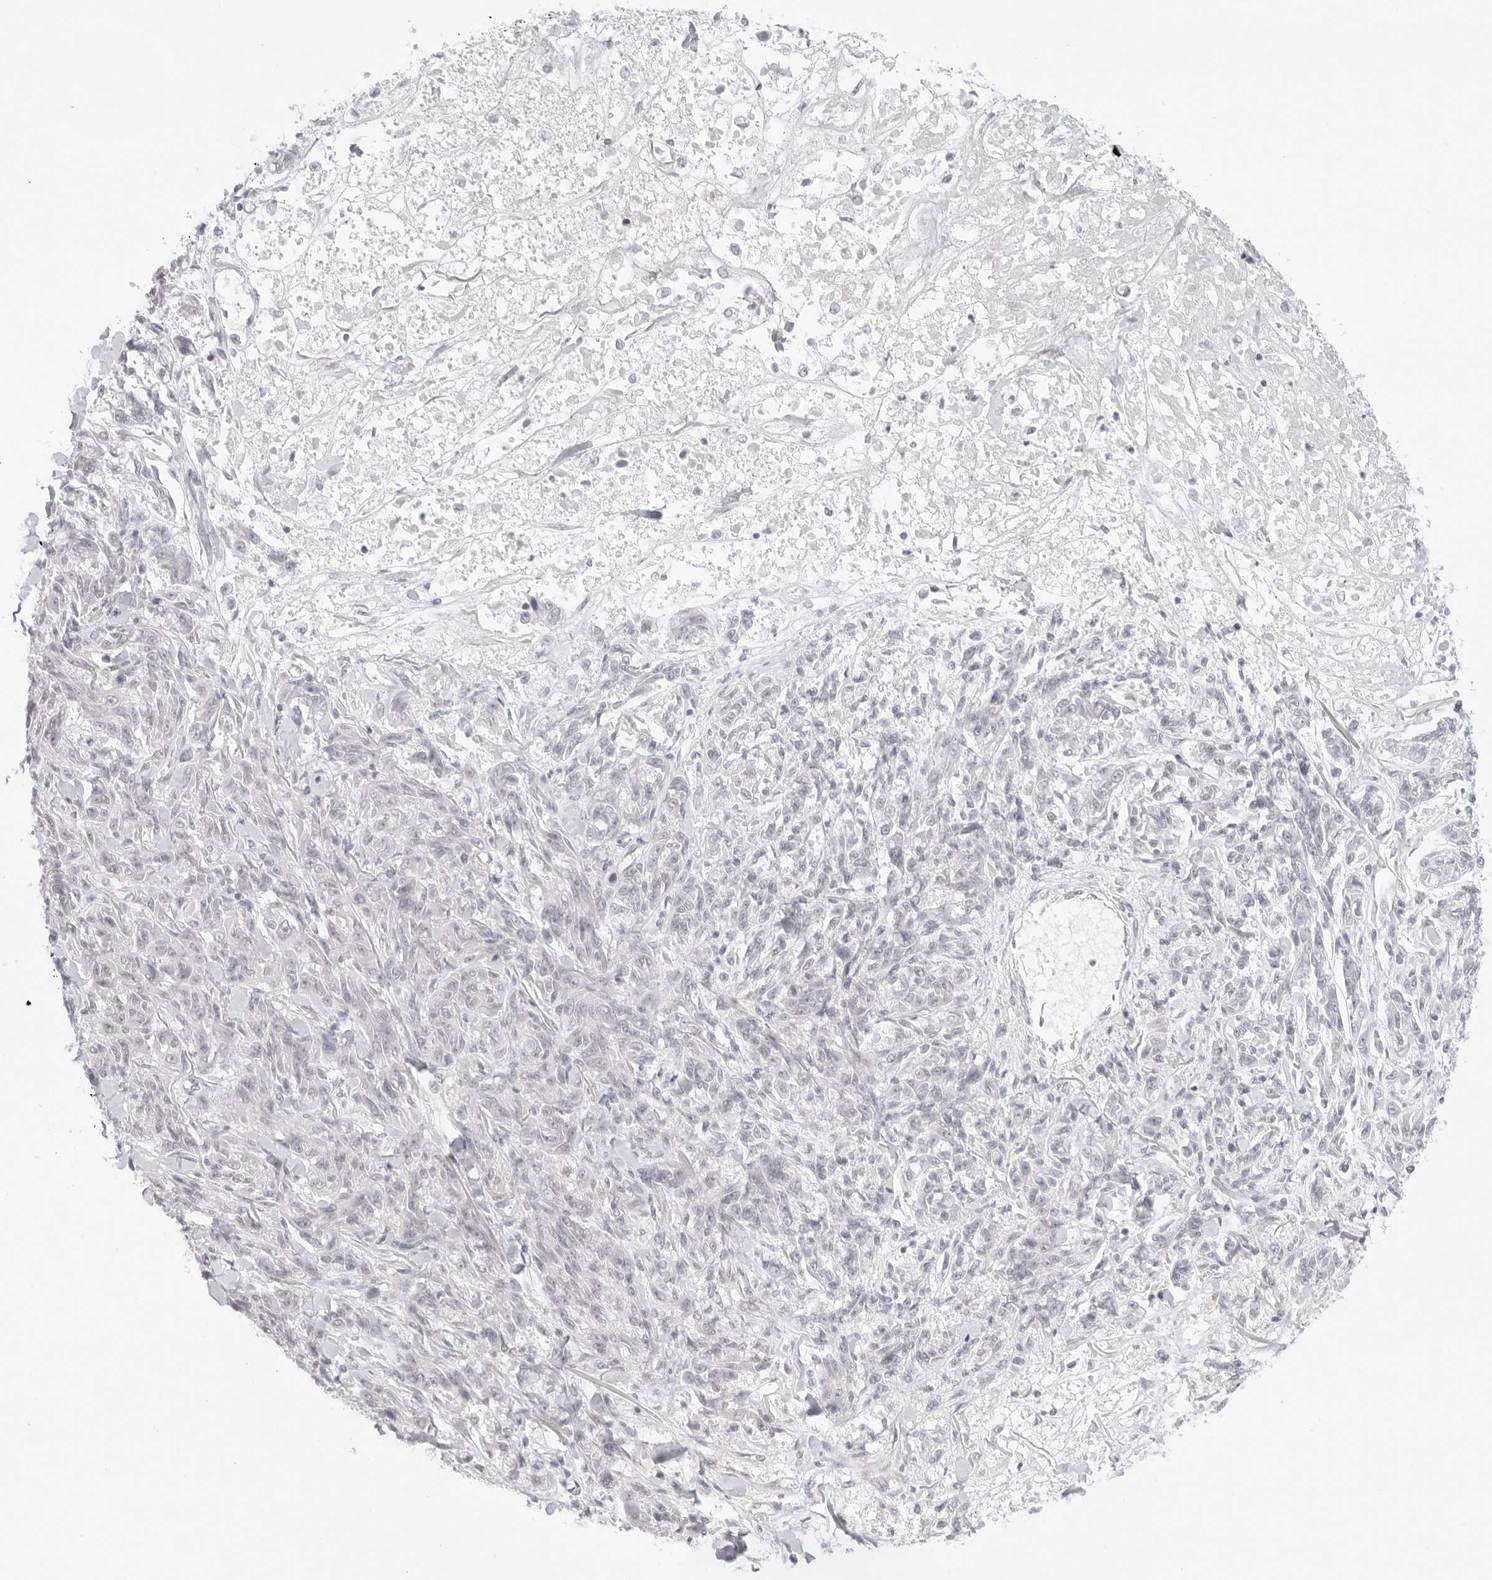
{"staining": {"intensity": "negative", "quantity": "none", "location": "none"}, "tissue": "melanoma", "cell_type": "Tumor cells", "image_type": "cancer", "snomed": [{"axis": "morphology", "description": "Malignant melanoma, NOS"}, {"axis": "topography", "description": "Skin"}], "caption": "Immunohistochemical staining of melanoma exhibits no significant positivity in tumor cells. (DAB (3,3'-diaminobenzidine) immunohistochemistry, high magnification).", "gene": "MED18", "patient": {"sex": "male", "age": 53}}